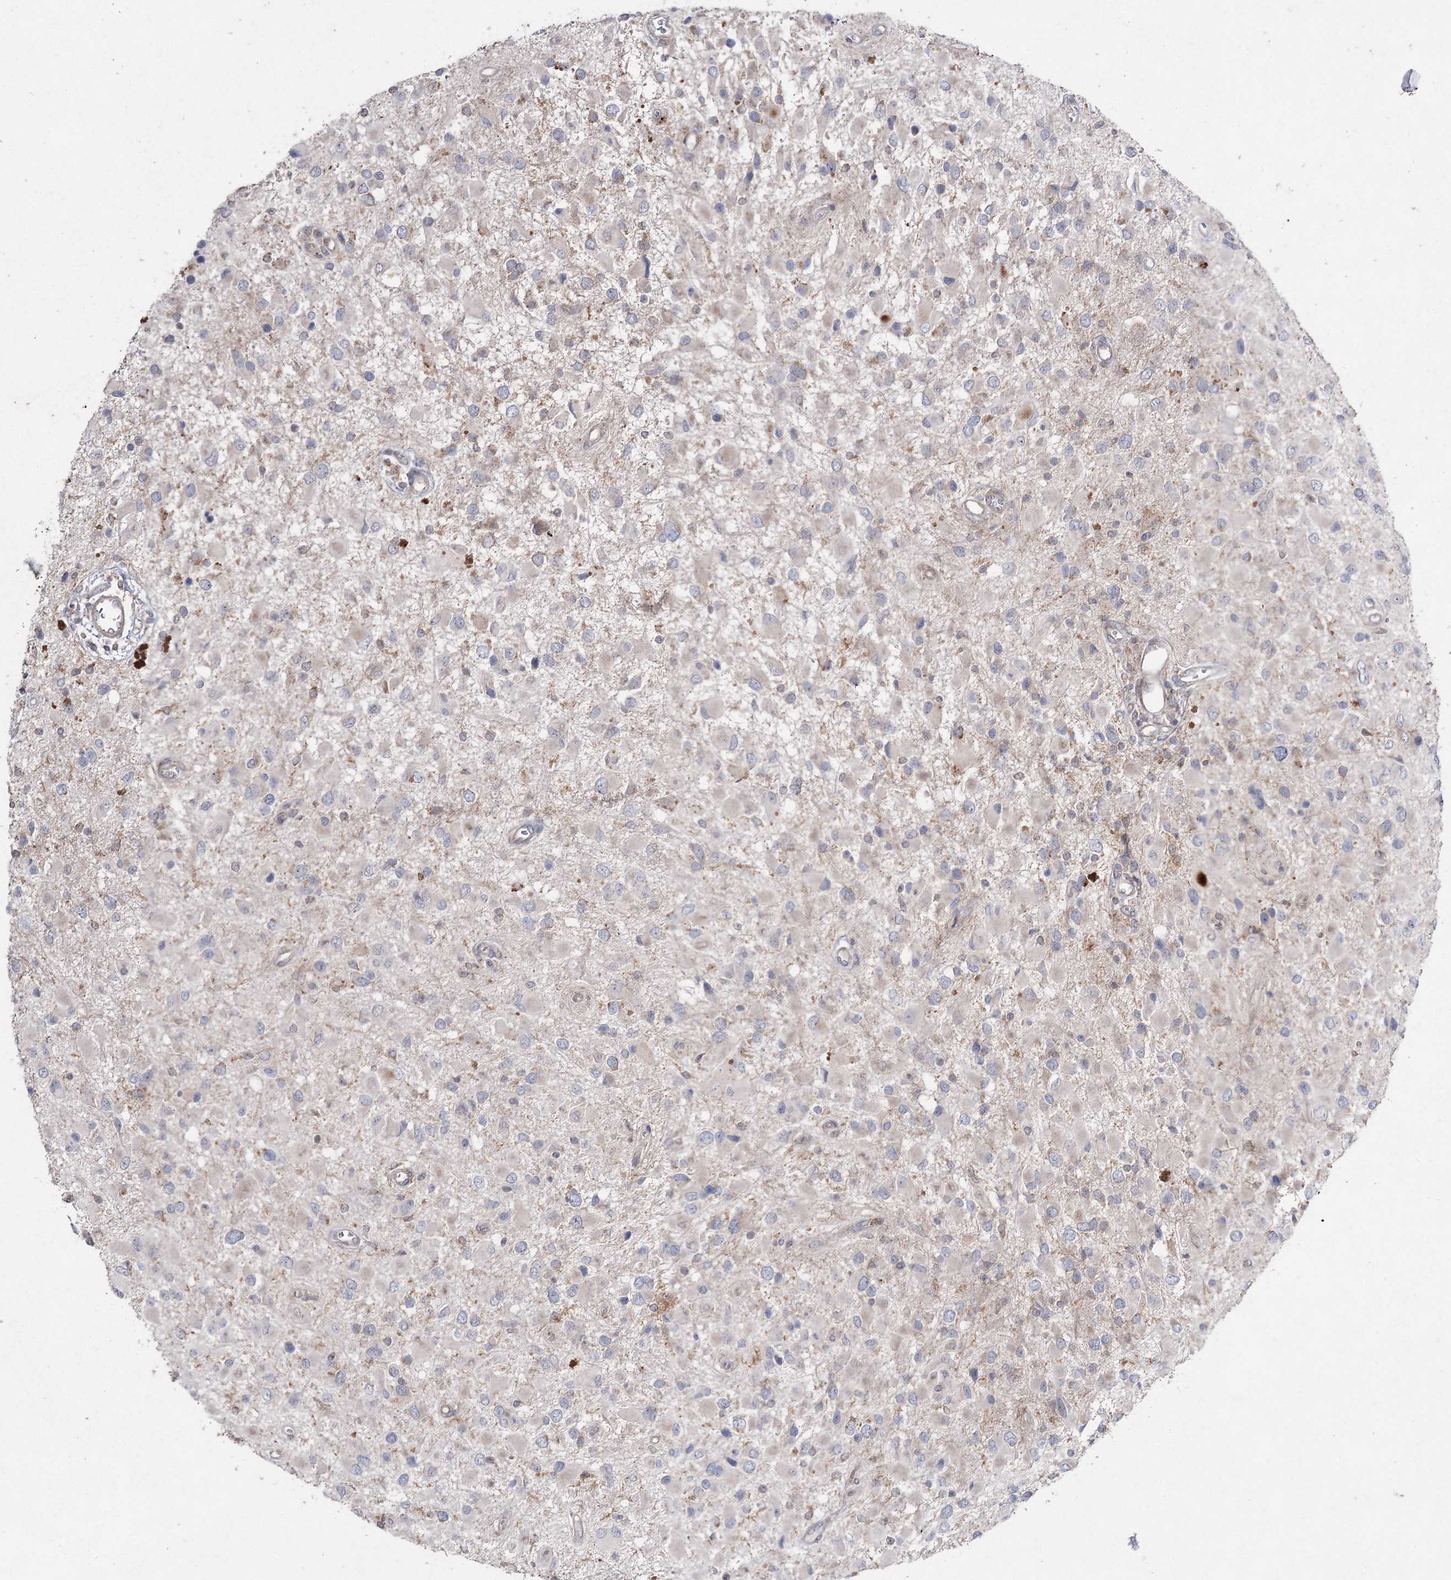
{"staining": {"intensity": "weak", "quantity": "<25%", "location": "cytoplasmic/membranous"}, "tissue": "glioma", "cell_type": "Tumor cells", "image_type": "cancer", "snomed": [{"axis": "morphology", "description": "Glioma, malignant, High grade"}, {"axis": "topography", "description": "Brain"}], "caption": "The IHC micrograph has no significant expression in tumor cells of high-grade glioma (malignant) tissue.", "gene": "FANCL", "patient": {"sex": "male", "age": 53}}